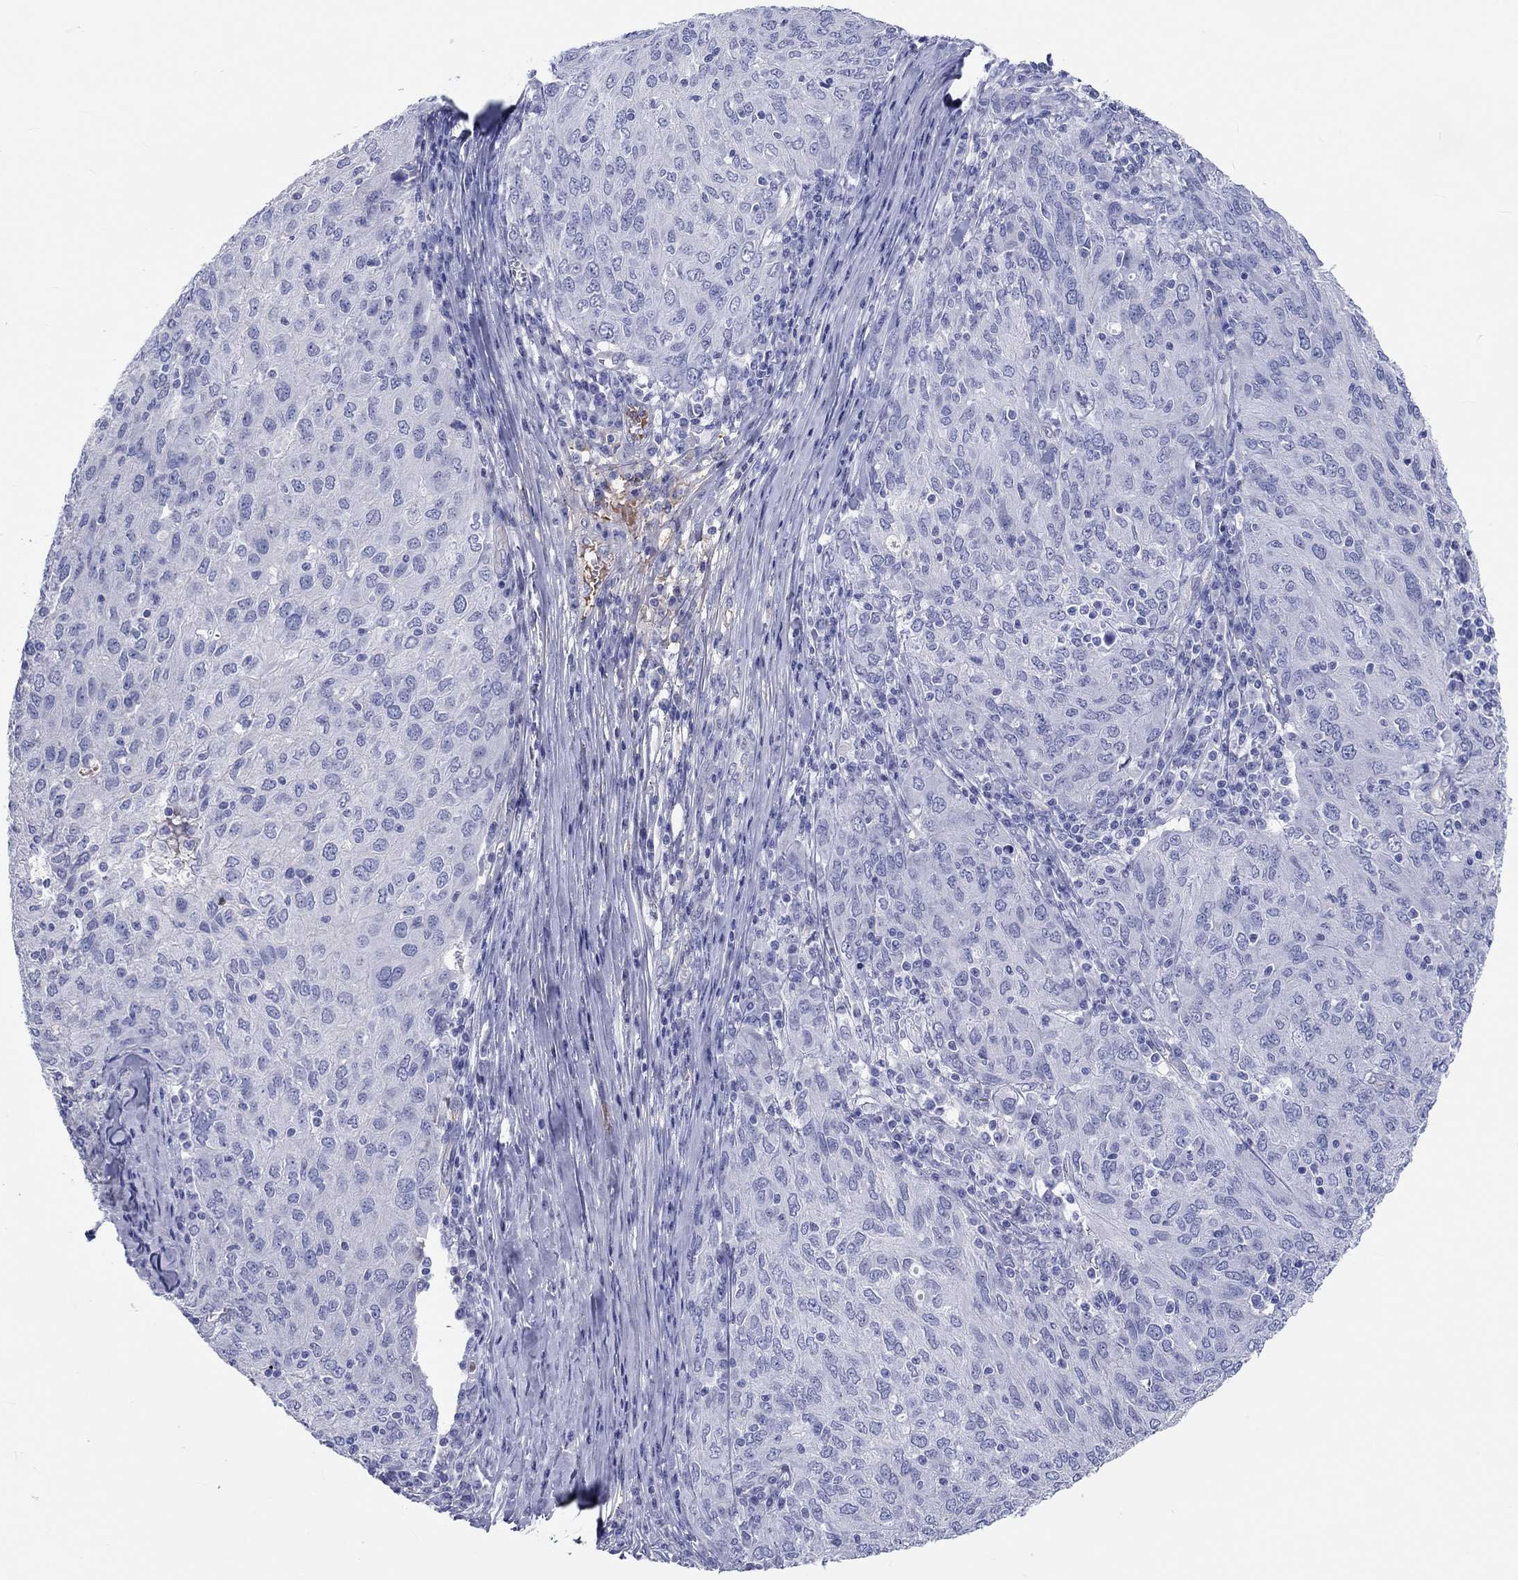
{"staining": {"intensity": "negative", "quantity": "none", "location": "none"}, "tissue": "ovarian cancer", "cell_type": "Tumor cells", "image_type": "cancer", "snomed": [{"axis": "morphology", "description": "Carcinoma, endometroid"}, {"axis": "topography", "description": "Ovary"}], "caption": "High power microscopy histopathology image of an immunohistochemistry (IHC) histopathology image of ovarian cancer (endometroid carcinoma), revealing no significant staining in tumor cells. Brightfield microscopy of IHC stained with DAB (3,3'-diaminobenzidine) (brown) and hematoxylin (blue), captured at high magnification.", "gene": "CDY2B", "patient": {"sex": "female", "age": 50}}